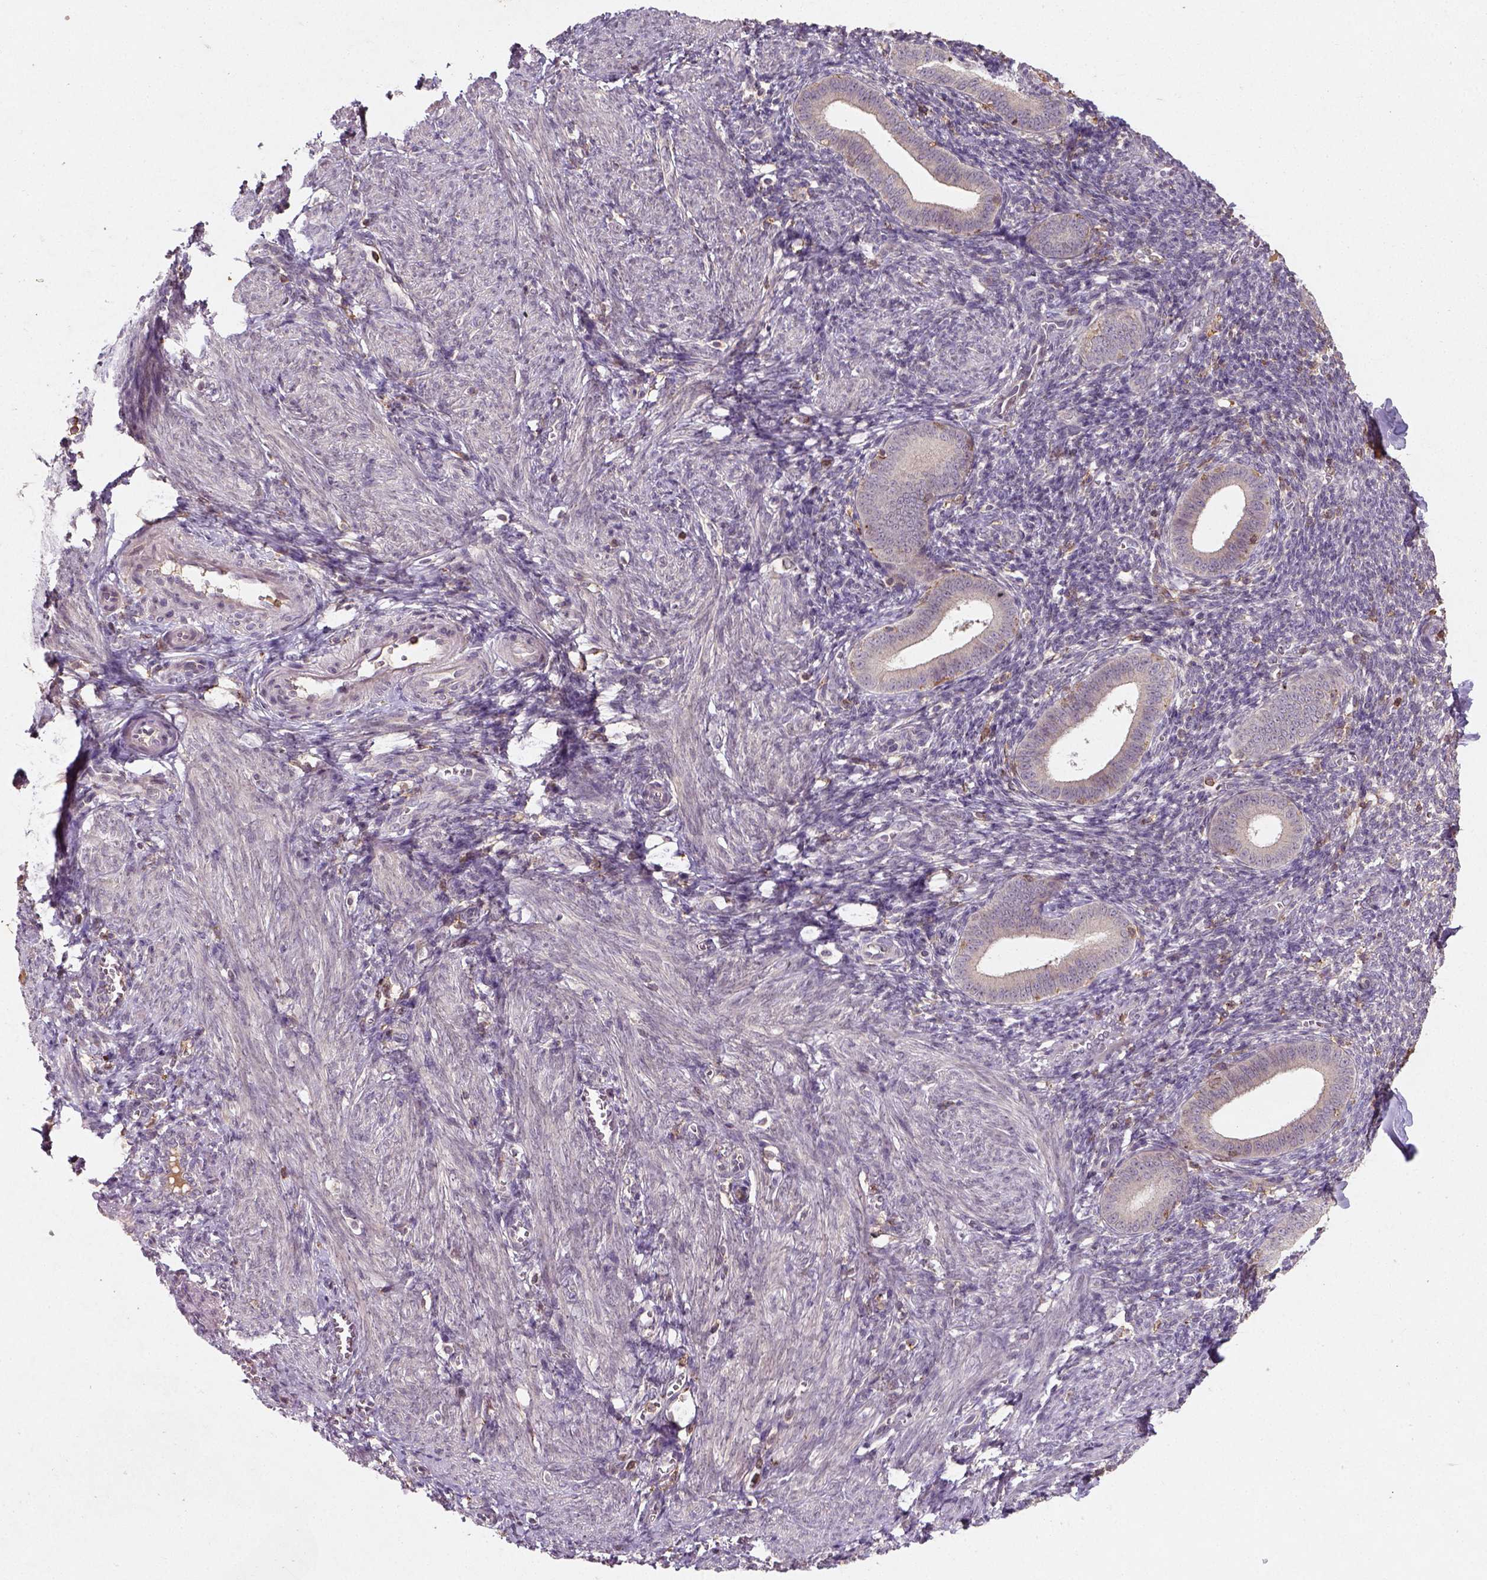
{"staining": {"intensity": "negative", "quantity": "none", "location": "none"}, "tissue": "endometrium", "cell_type": "Cells in endometrial stroma", "image_type": "normal", "snomed": [{"axis": "morphology", "description": "Normal tissue, NOS"}, {"axis": "topography", "description": "Endometrium"}], "caption": "This photomicrograph is of benign endometrium stained with immunohistochemistry (IHC) to label a protein in brown with the nuclei are counter-stained blue. There is no expression in cells in endometrial stroma.", "gene": "CAMKK1", "patient": {"sex": "female", "age": 25}}